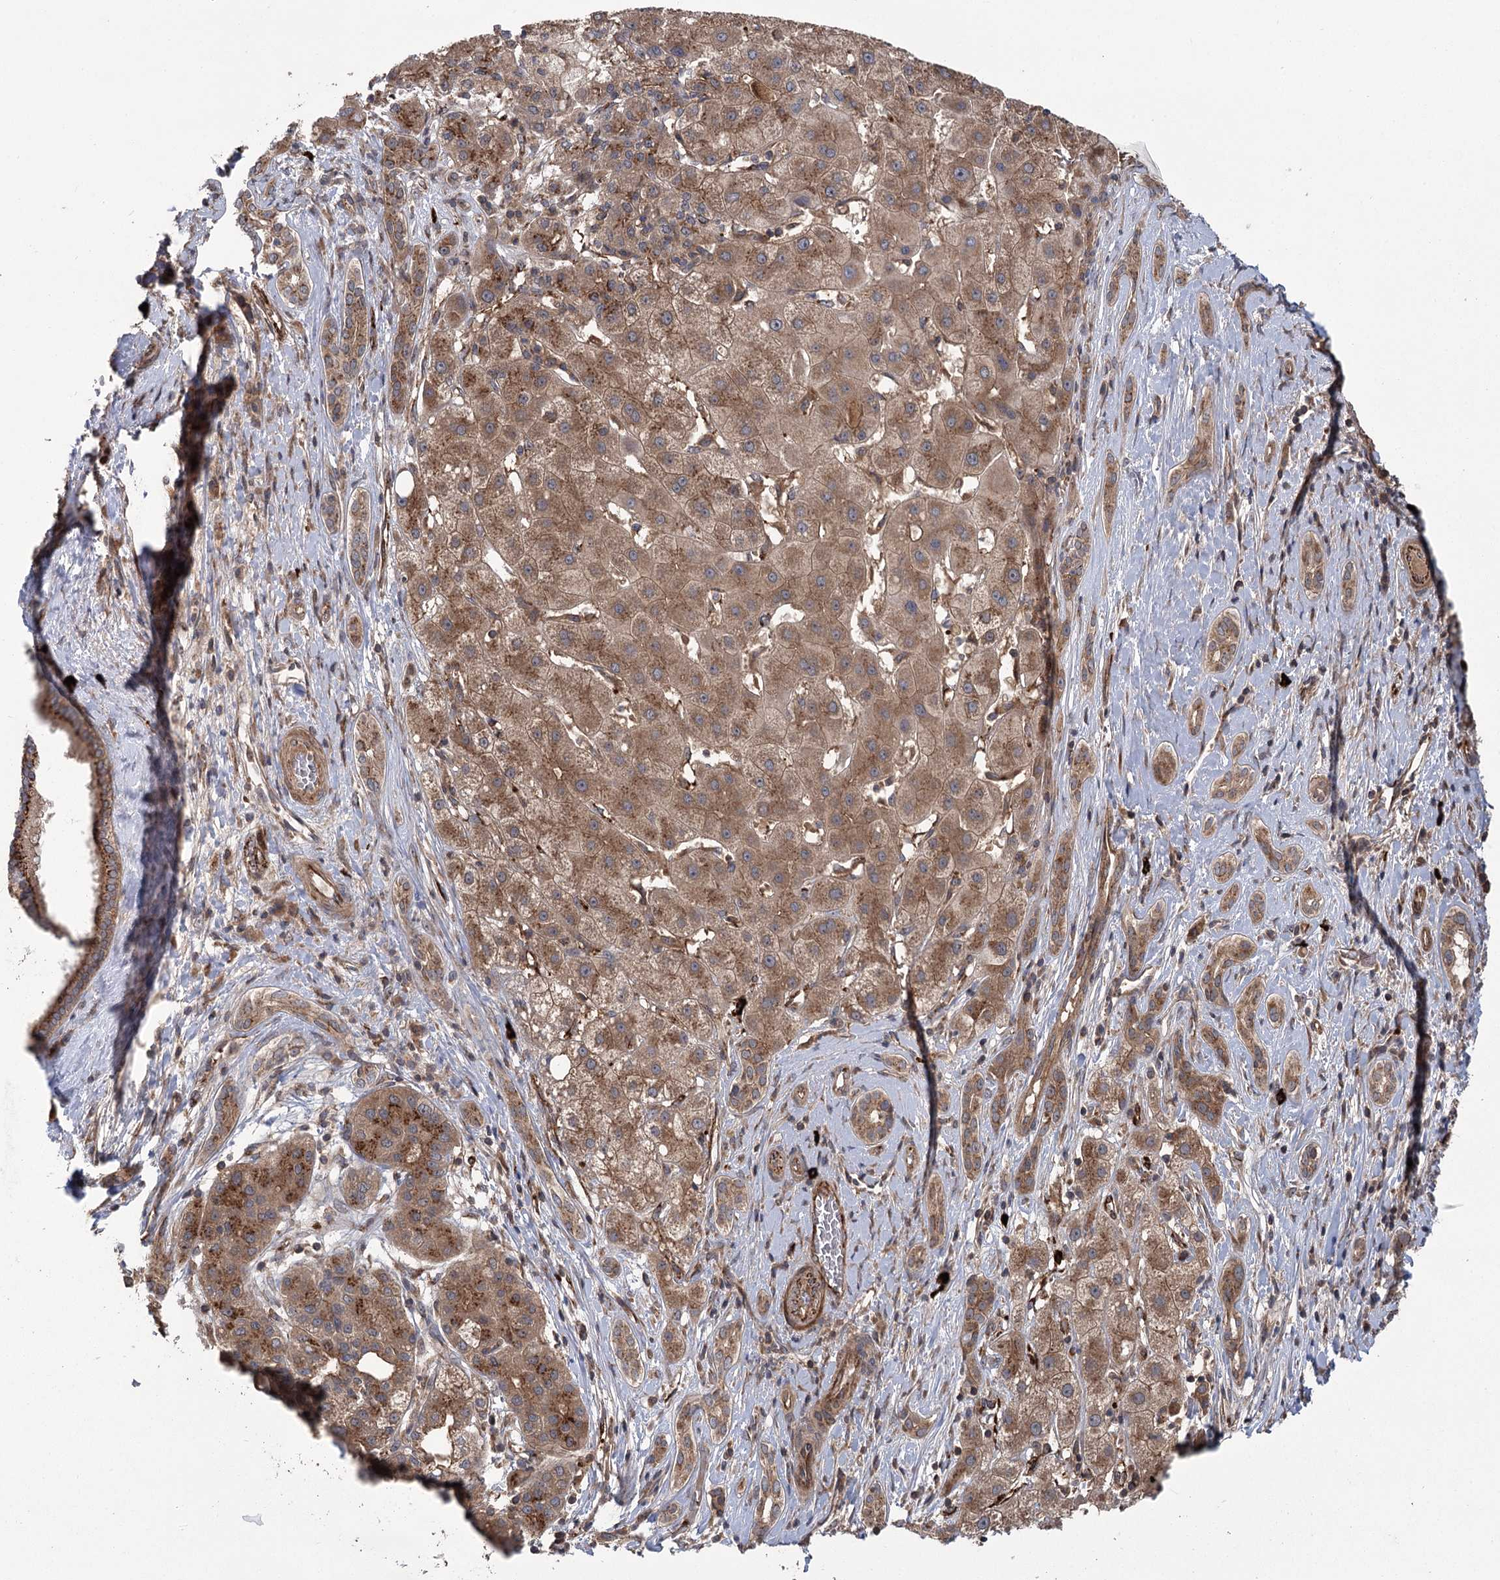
{"staining": {"intensity": "moderate", "quantity": ">75%", "location": "cytoplasmic/membranous"}, "tissue": "liver cancer", "cell_type": "Tumor cells", "image_type": "cancer", "snomed": [{"axis": "morphology", "description": "Carcinoma, Hepatocellular, NOS"}, {"axis": "topography", "description": "Liver"}], "caption": "Immunohistochemical staining of hepatocellular carcinoma (liver) exhibits medium levels of moderate cytoplasmic/membranous positivity in about >75% of tumor cells.", "gene": "CARD19", "patient": {"sex": "male", "age": 65}}